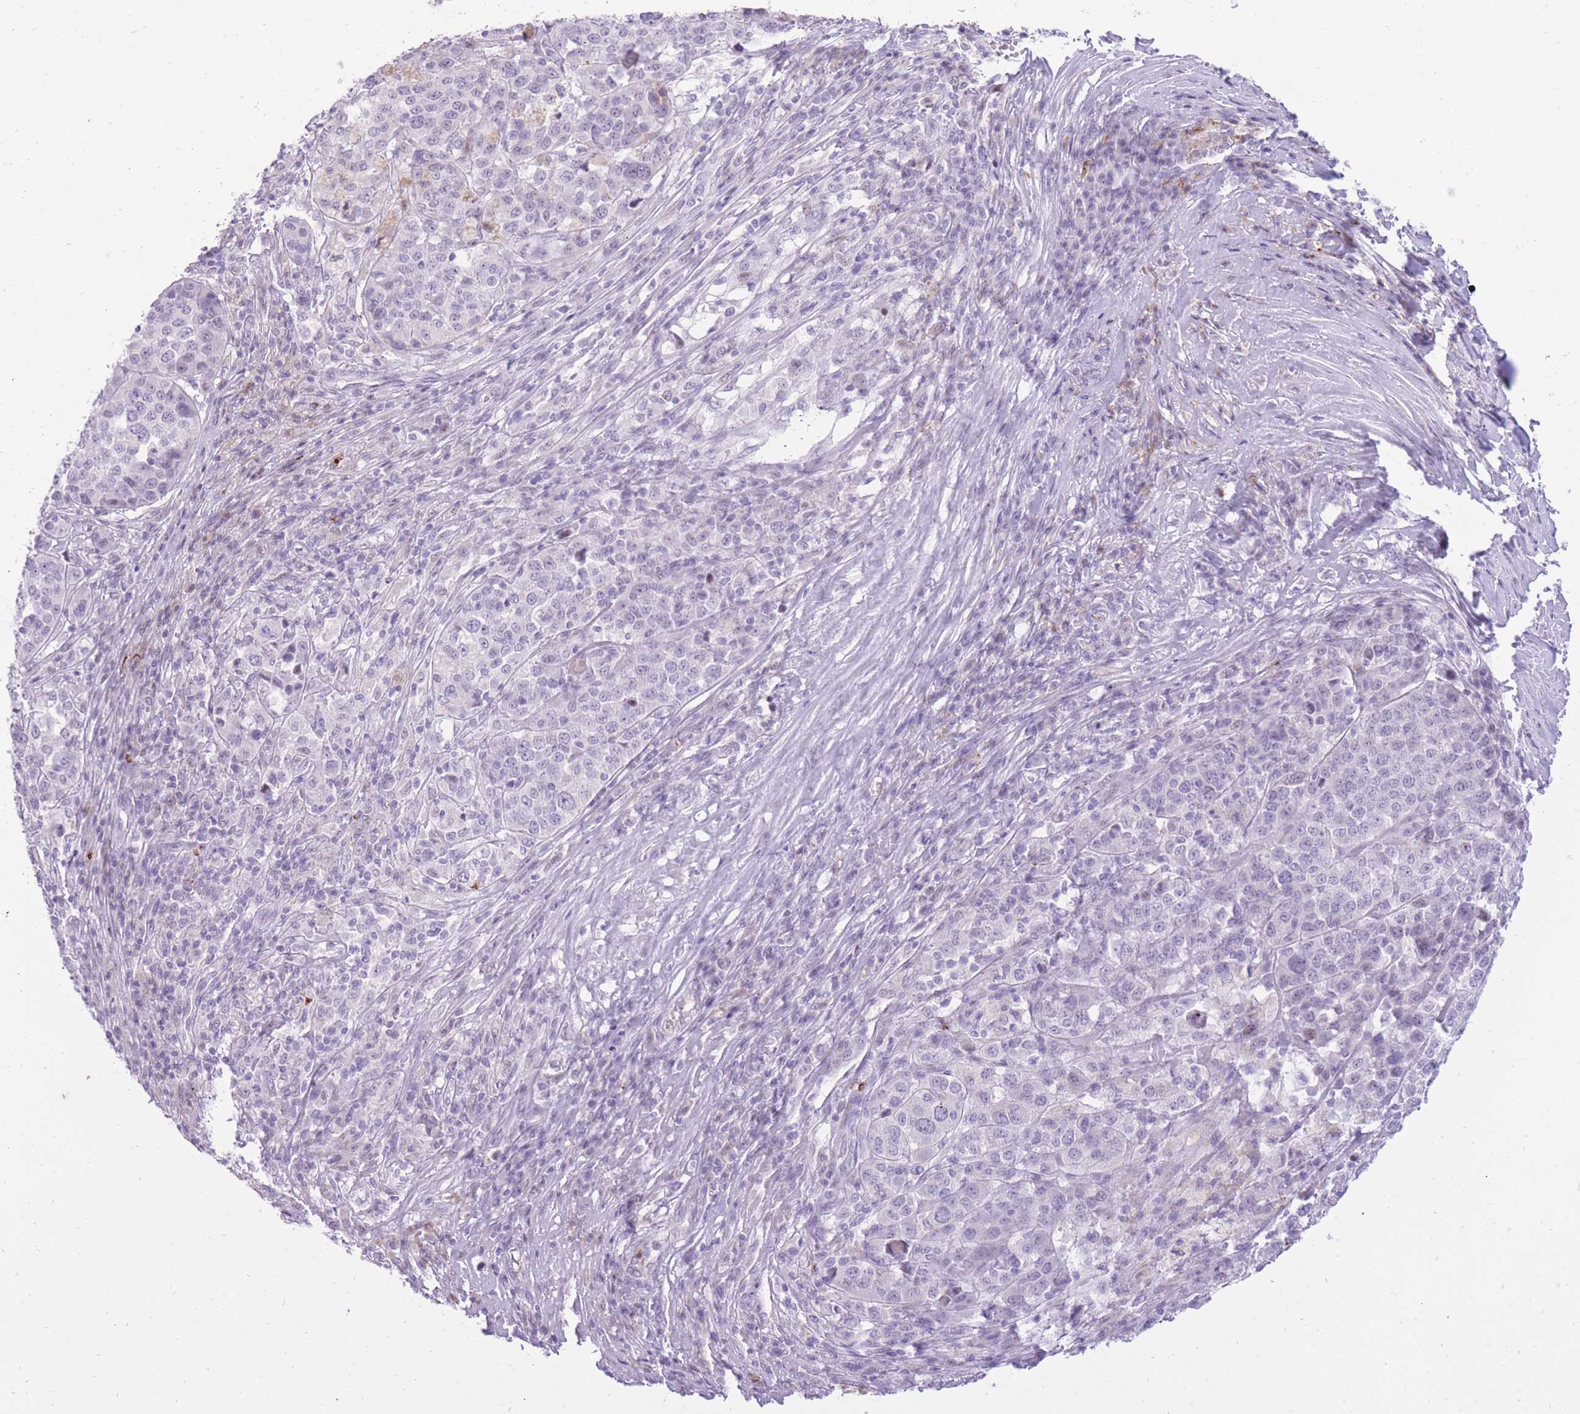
{"staining": {"intensity": "negative", "quantity": "none", "location": "none"}, "tissue": "melanoma", "cell_type": "Tumor cells", "image_type": "cancer", "snomed": [{"axis": "morphology", "description": "Malignant melanoma, Metastatic site"}, {"axis": "topography", "description": "Lymph node"}], "caption": "A high-resolution photomicrograph shows IHC staining of melanoma, which exhibits no significant expression in tumor cells.", "gene": "MEIS3", "patient": {"sex": "male", "age": 44}}